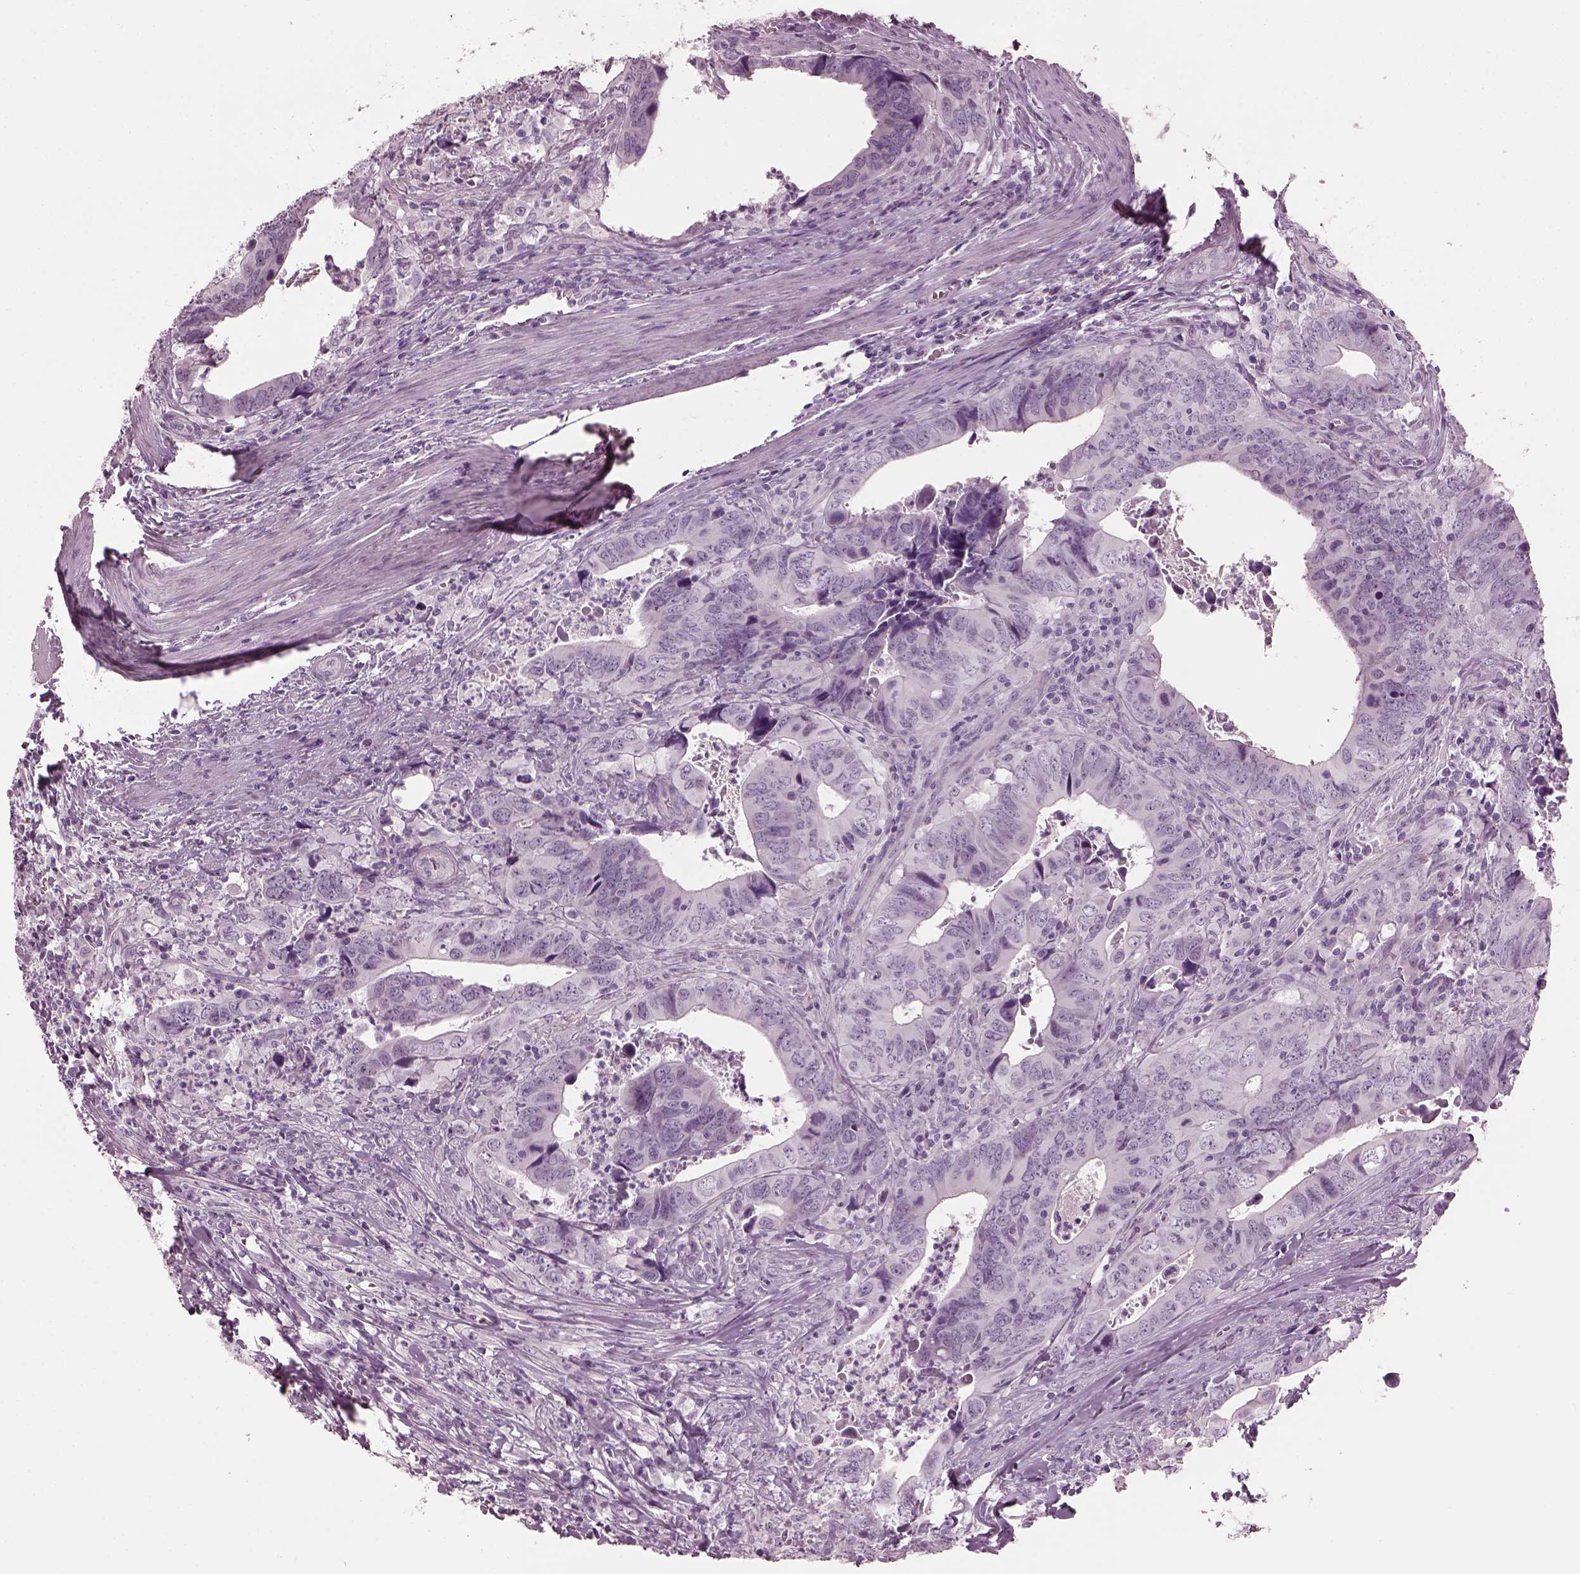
{"staining": {"intensity": "negative", "quantity": "none", "location": "none"}, "tissue": "colorectal cancer", "cell_type": "Tumor cells", "image_type": "cancer", "snomed": [{"axis": "morphology", "description": "Adenocarcinoma, NOS"}, {"axis": "topography", "description": "Colon"}], "caption": "Immunohistochemistry photomicrograph of neoplastic tissue: human colorectal adenocarcinoma stained with DAB shows no significant protein expression in tumor cells.", "gene": "PDC", "patient": {"sex": "female", "age": 82}}